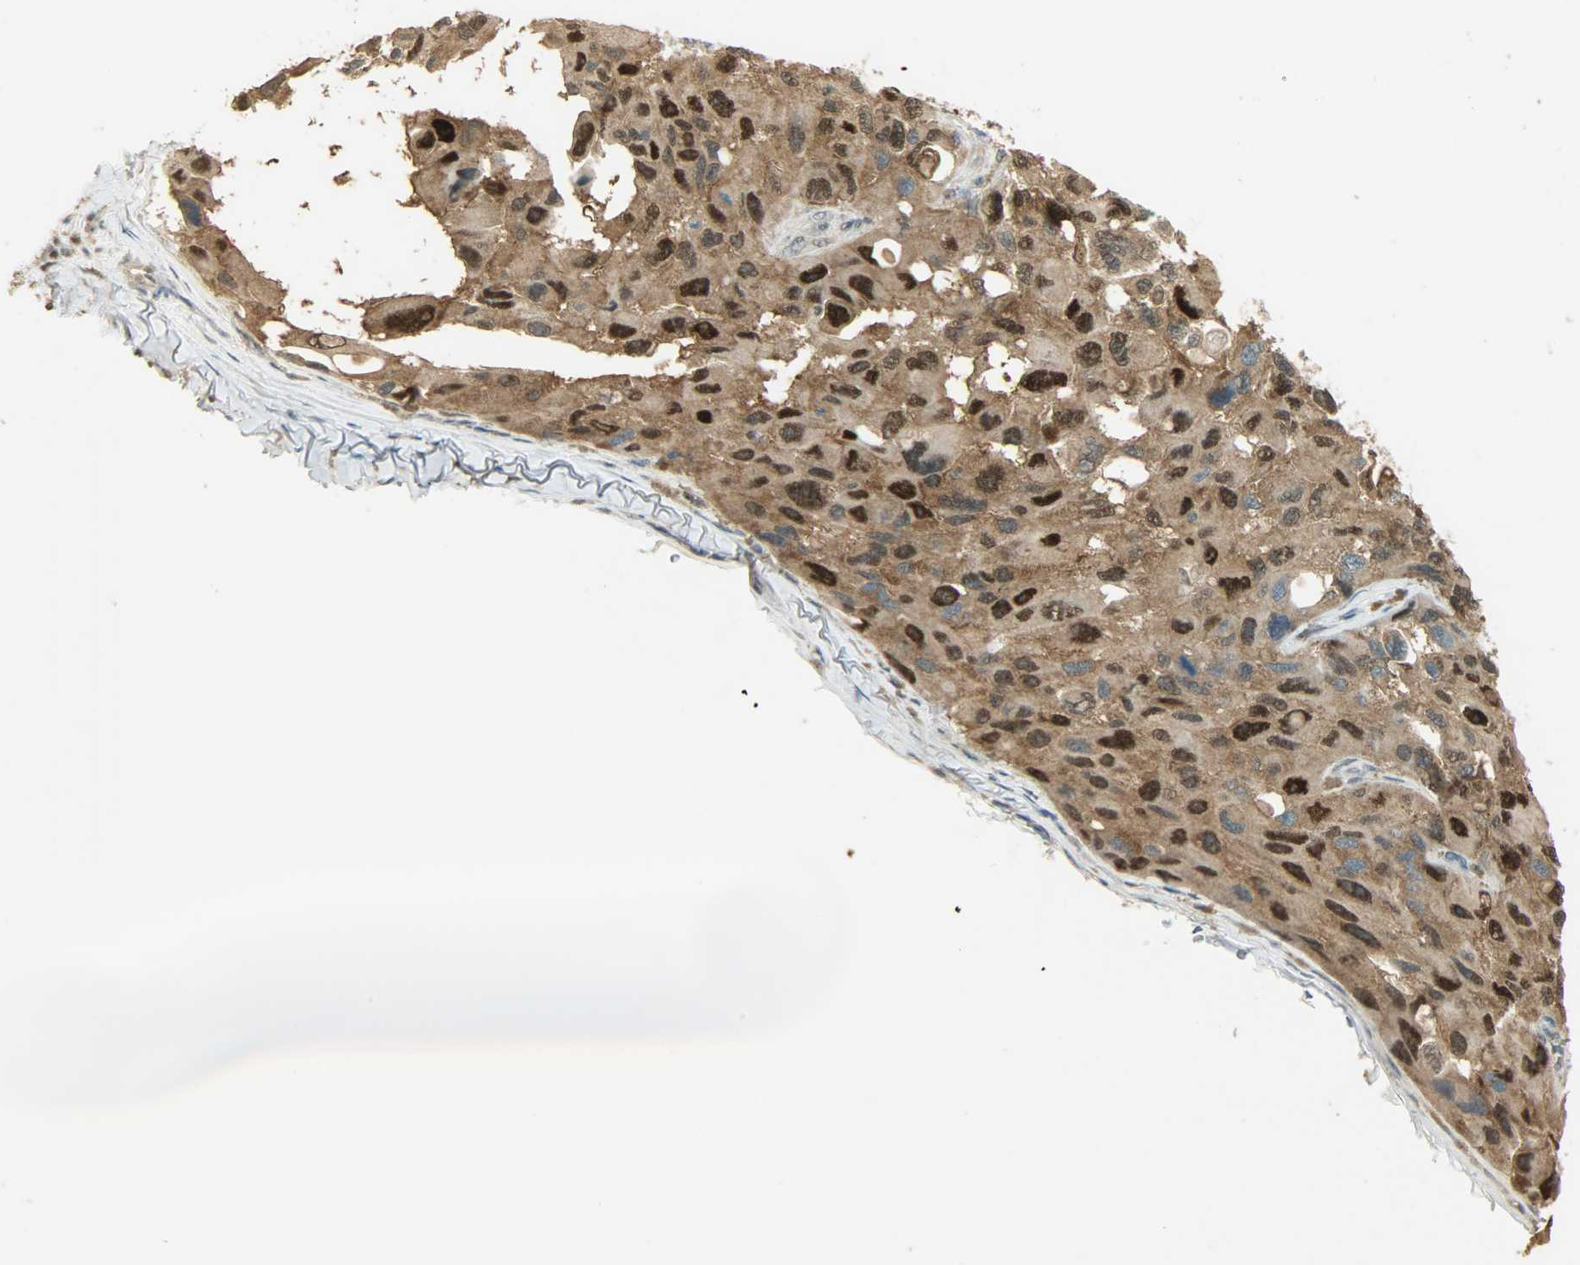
{"staining": {"intensity": "strong", "quantity": ">75%", "location": "cytoplasmic/membranous,nuclear"}, "tissue": "melanoma", "cell_type": "Tumor cells", "image_type": "cancer", "snomed": [{"axis": "morphology", "description": "Malignant melanoma, NOS"}, {"axis": "topography", "description": "Skin"}], "caption": "Protein expression analysis of malignant melanoma demonstrates strong cytoplasmic/membranous and nuclear positivity in approximately >75% of tumor cells.", "gene": "PRMT5", "patient": {"sex": "female", "age": 73}}